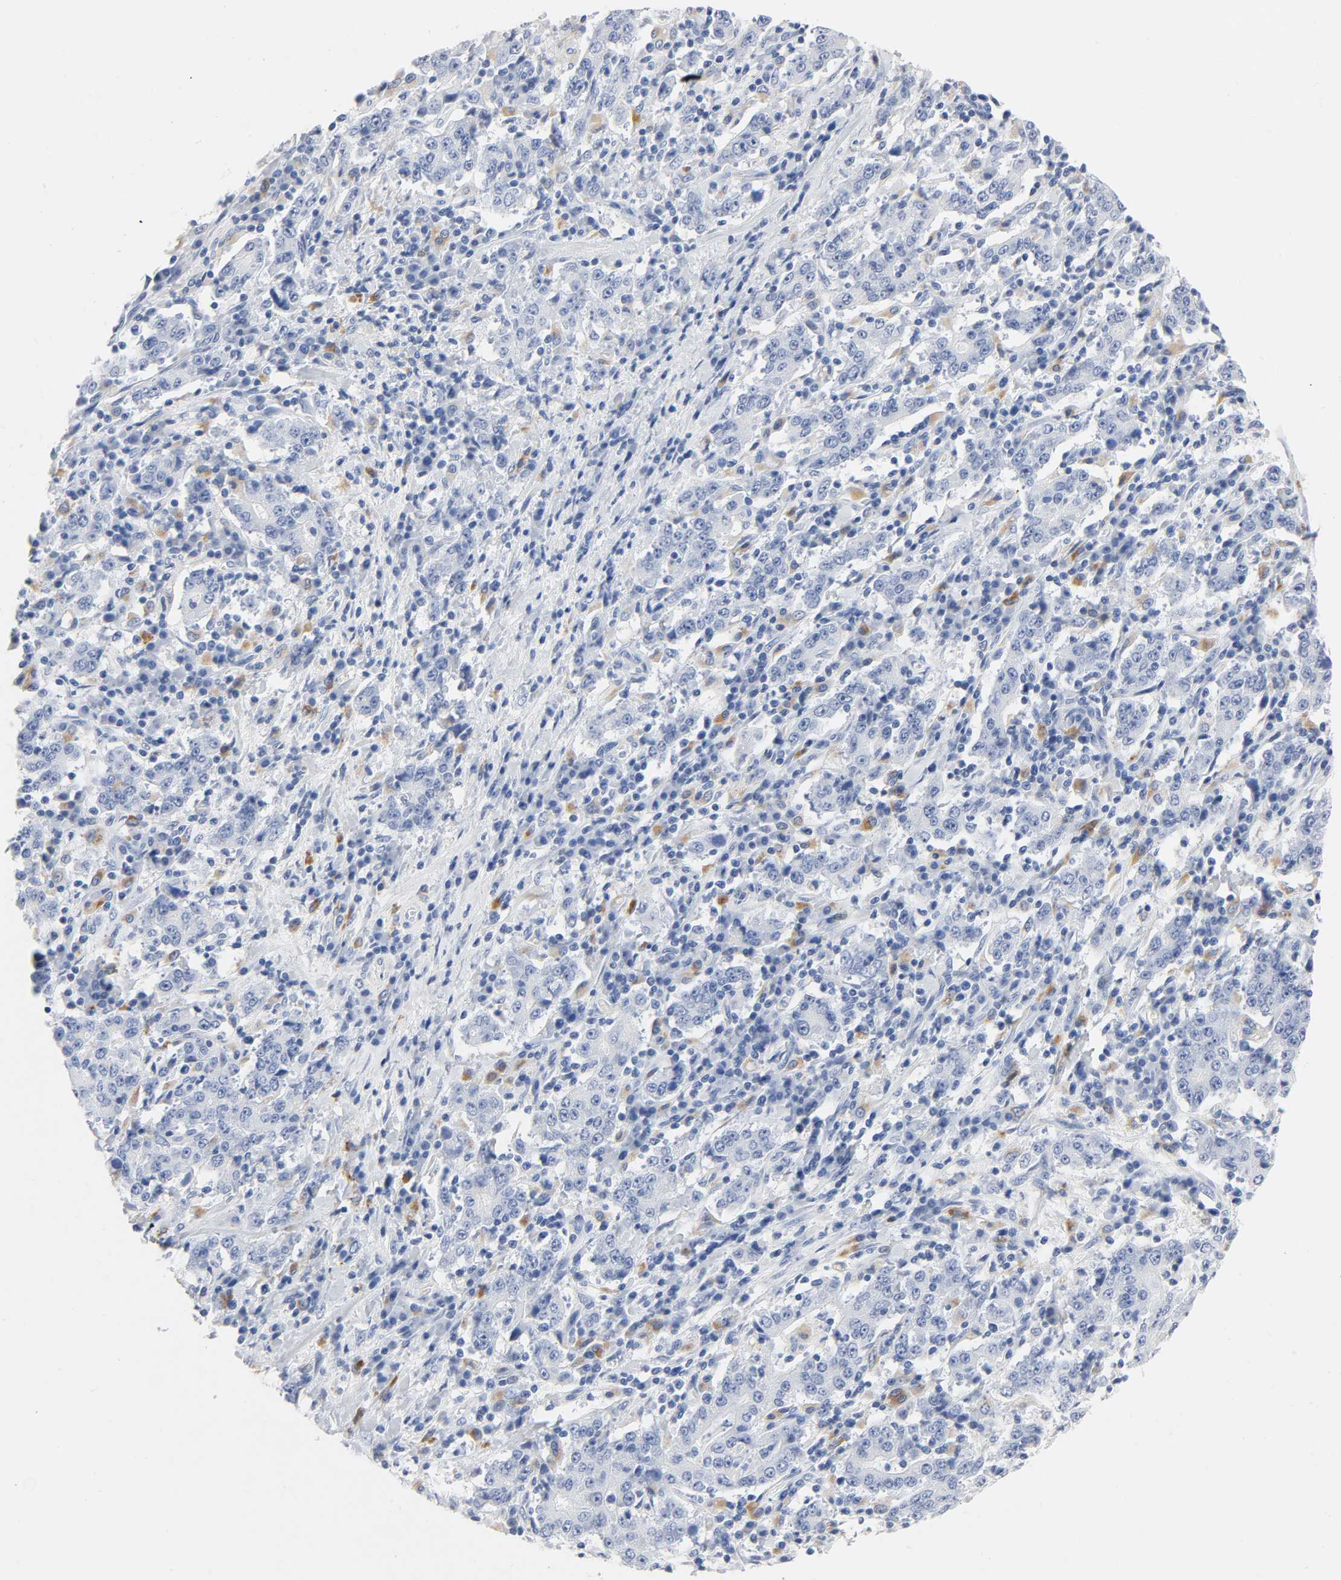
{"staining": {"intensity": "negative", "quantity": "none", "location": "none"}, "tissue": "stomach cancer", "cell_type": "Tumor cells", "image_type": "cancer", "snomed": [{"axis": "morphology", "description": "Normal tissue, NOS"}, {"axis": "morphology", "description": "Adenocarcinoma, NOS"}, {"axis": "topography", "description": "Stomach, upper"}, {"axis": "topography", "description": "Stomach"}], "caption": "Micrograph shows no significant protein positivity in tumor cells of stomach cancer.", "gene": "PLP1", "patient": {"sex": "male", "age": 59}}